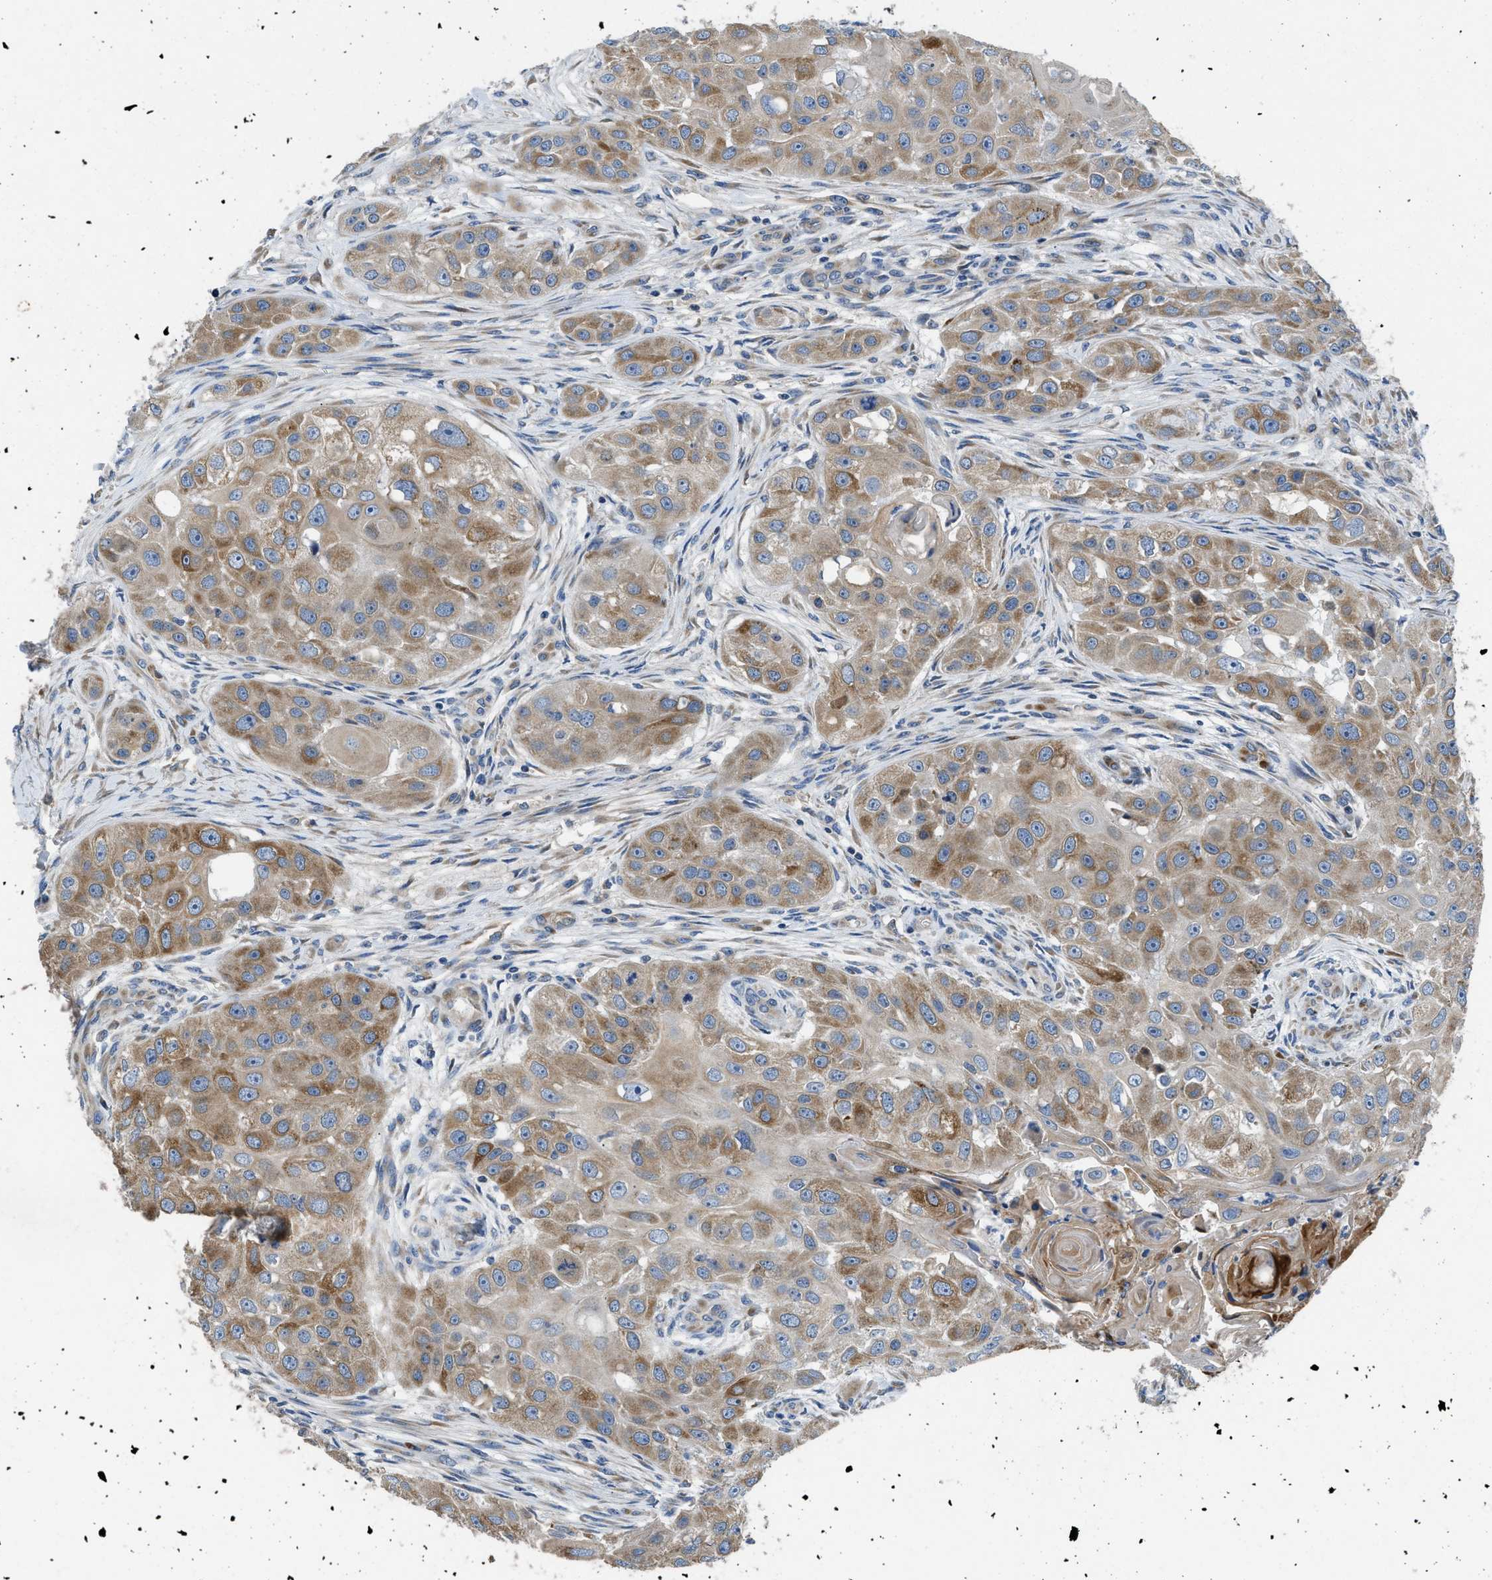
{"staining": {"intensity": "moderate", "quantity": ">75%", "location": "cytoplasmic/membranous"}, "tissue": "head and neck cancer", "cell_type": "Tumor cells", "image_type": "cancer", "snomed": [{"axis": "morphology", "description": "Normal tissue, NOS"}, {"axis": "morphology", "description": "Squamous cell carcinoma, NOS"}, {"axis": "topography", "description": "Skeletal muscle"}, {"axis": "topography", "description": "Head-Neck"}], "caption": "Immunohistochemical staining of human squamous cell carcinoma (head and neck) reveals medium levels of moderate cytoplasmic/membranous staining in about >75% of tumor cells.", "gene": "GGCX", "patient": {"sex": "male", "age": 51}}